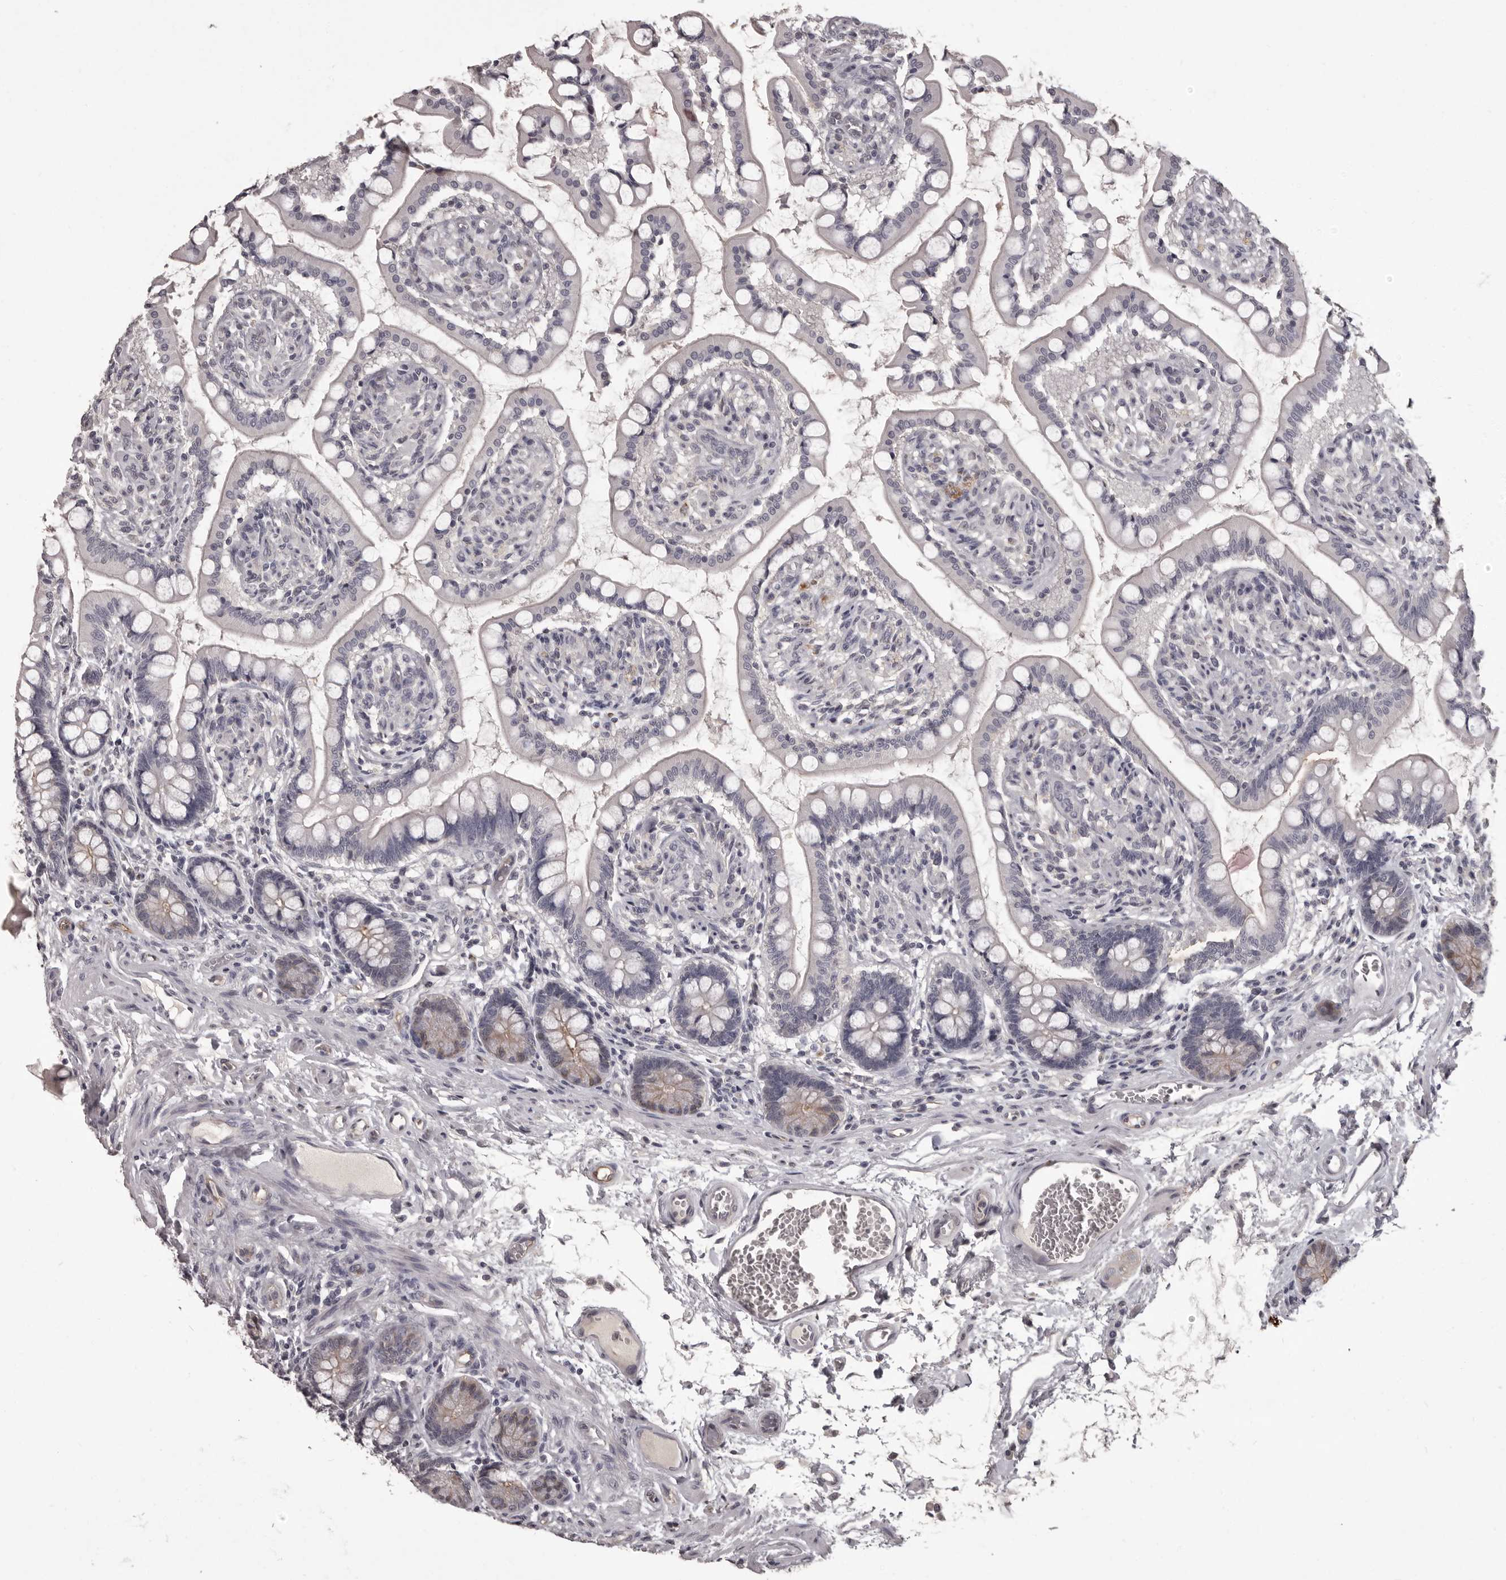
{"staining": {"intensity": "weak", "quantity": "<25%", "location": "cytoplasmic/membranous"}, "tissue": "small intestine", "cell_type": "Glandular cells", "image_type": "normal", "snomed": [{"axis": "morphology", "description": "Normal tissue, NOS"}, {"axis": "topography", "description": "Small intestine"}], "caption": "IHC of unremarkable small intestine exhibits no expression in glandular cells.", "gene": "GPR78", "patient": {"sex": "male", "age": 52}}